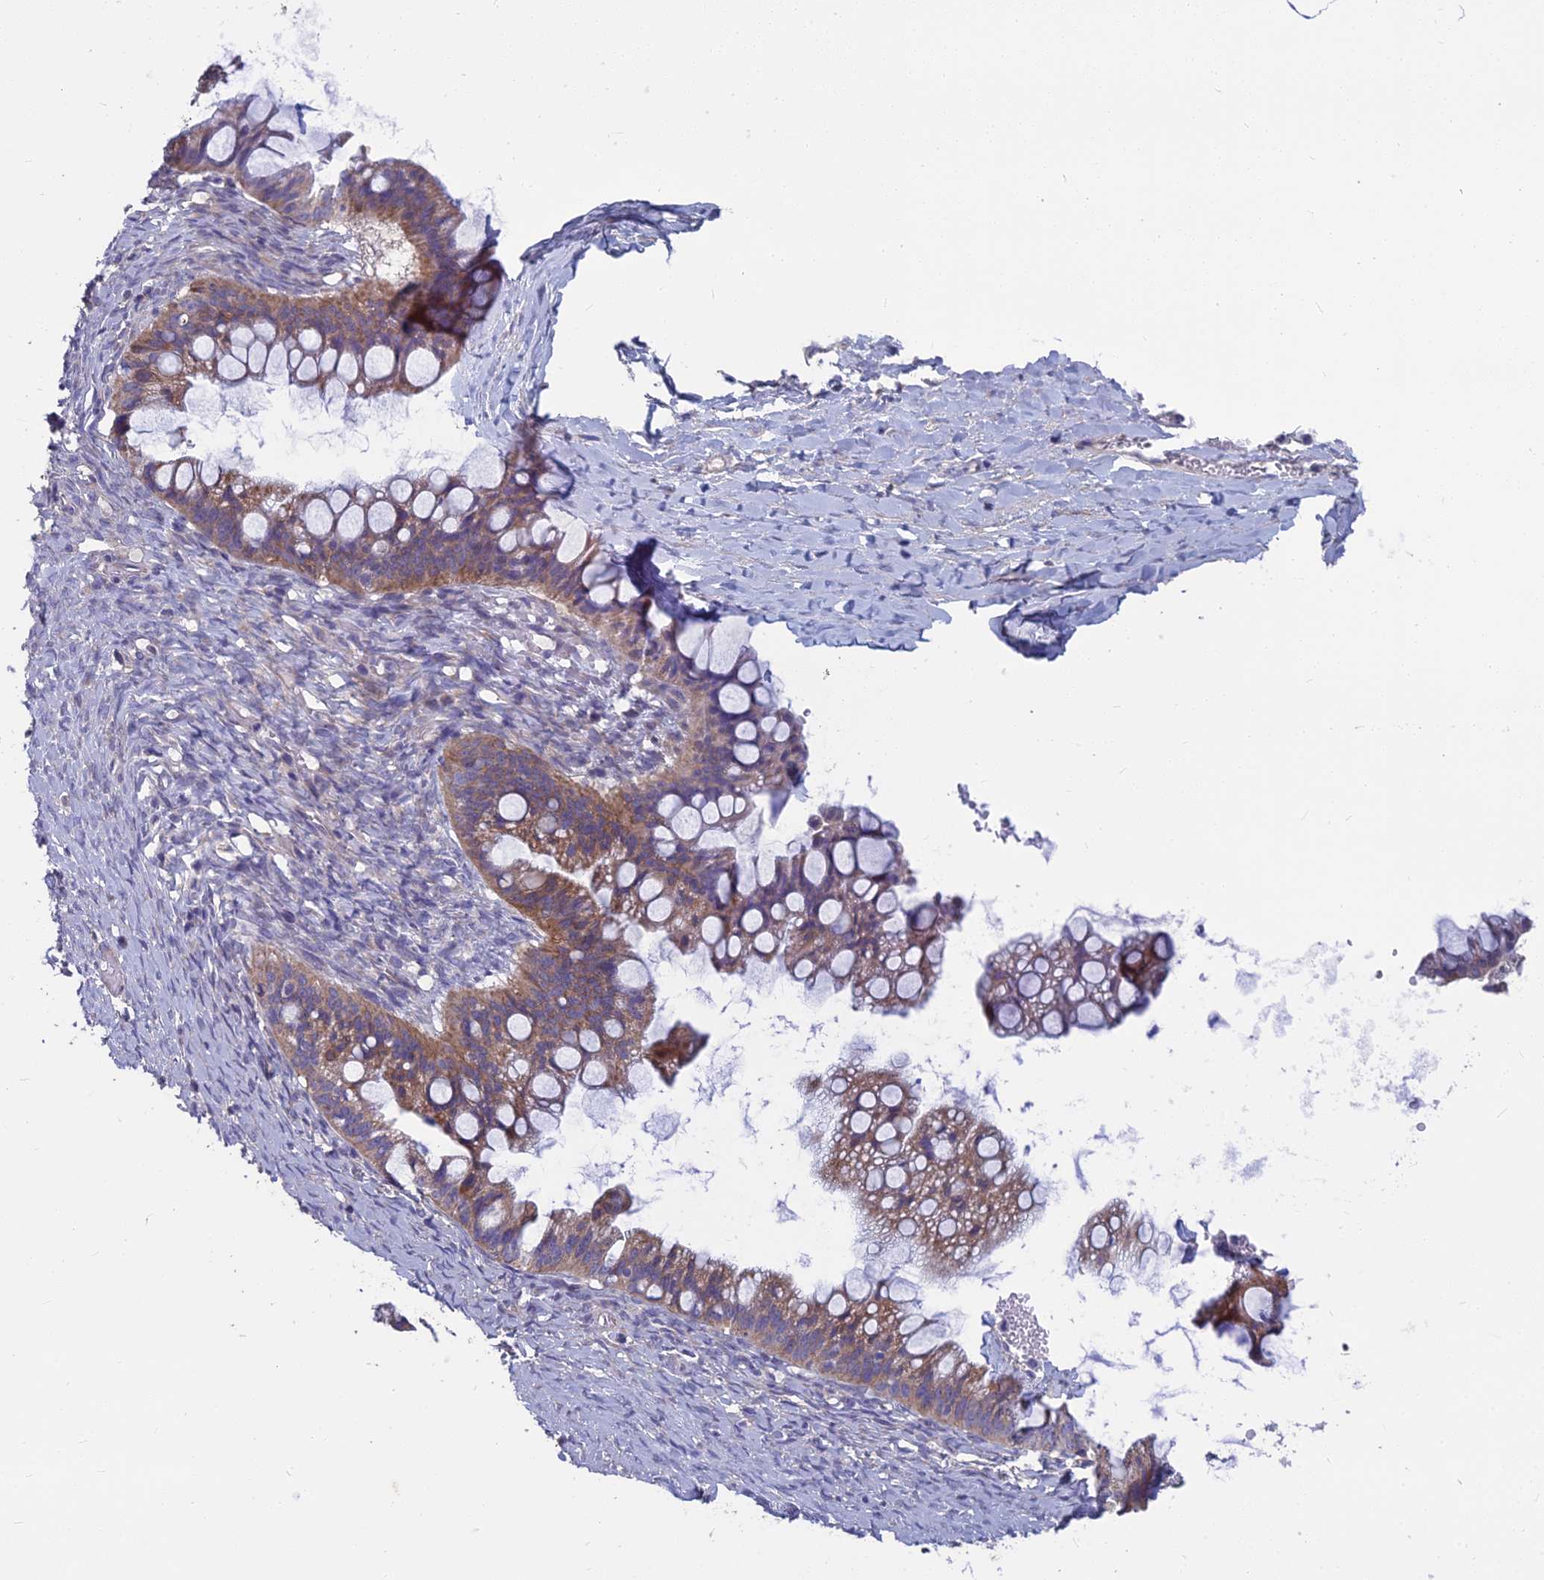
{"staining": {"intensity": "moderate", "quantity": ">75%", "location": "cytoplasmic/membranous"}, "tissue": "ovarian cancer", "cell_type": "Tumor cells", "image_type": "cancer", "snomed": [{"axis": "morphology", "description": "Cystadenocarcinoma, mucinous, NOS"}, {"axis": "topography", "description": "Ovary"}], "caption": "This photomicrograph displays immunohistochemistry staining of ovarian cancer (mucinous cystadenocarcinoma), with medium moderate cytoplasmic/membranous staining in approximately >75% of tumor cells.", "gene": "COX20", "patient": {"sex": "female", "age": 73}}